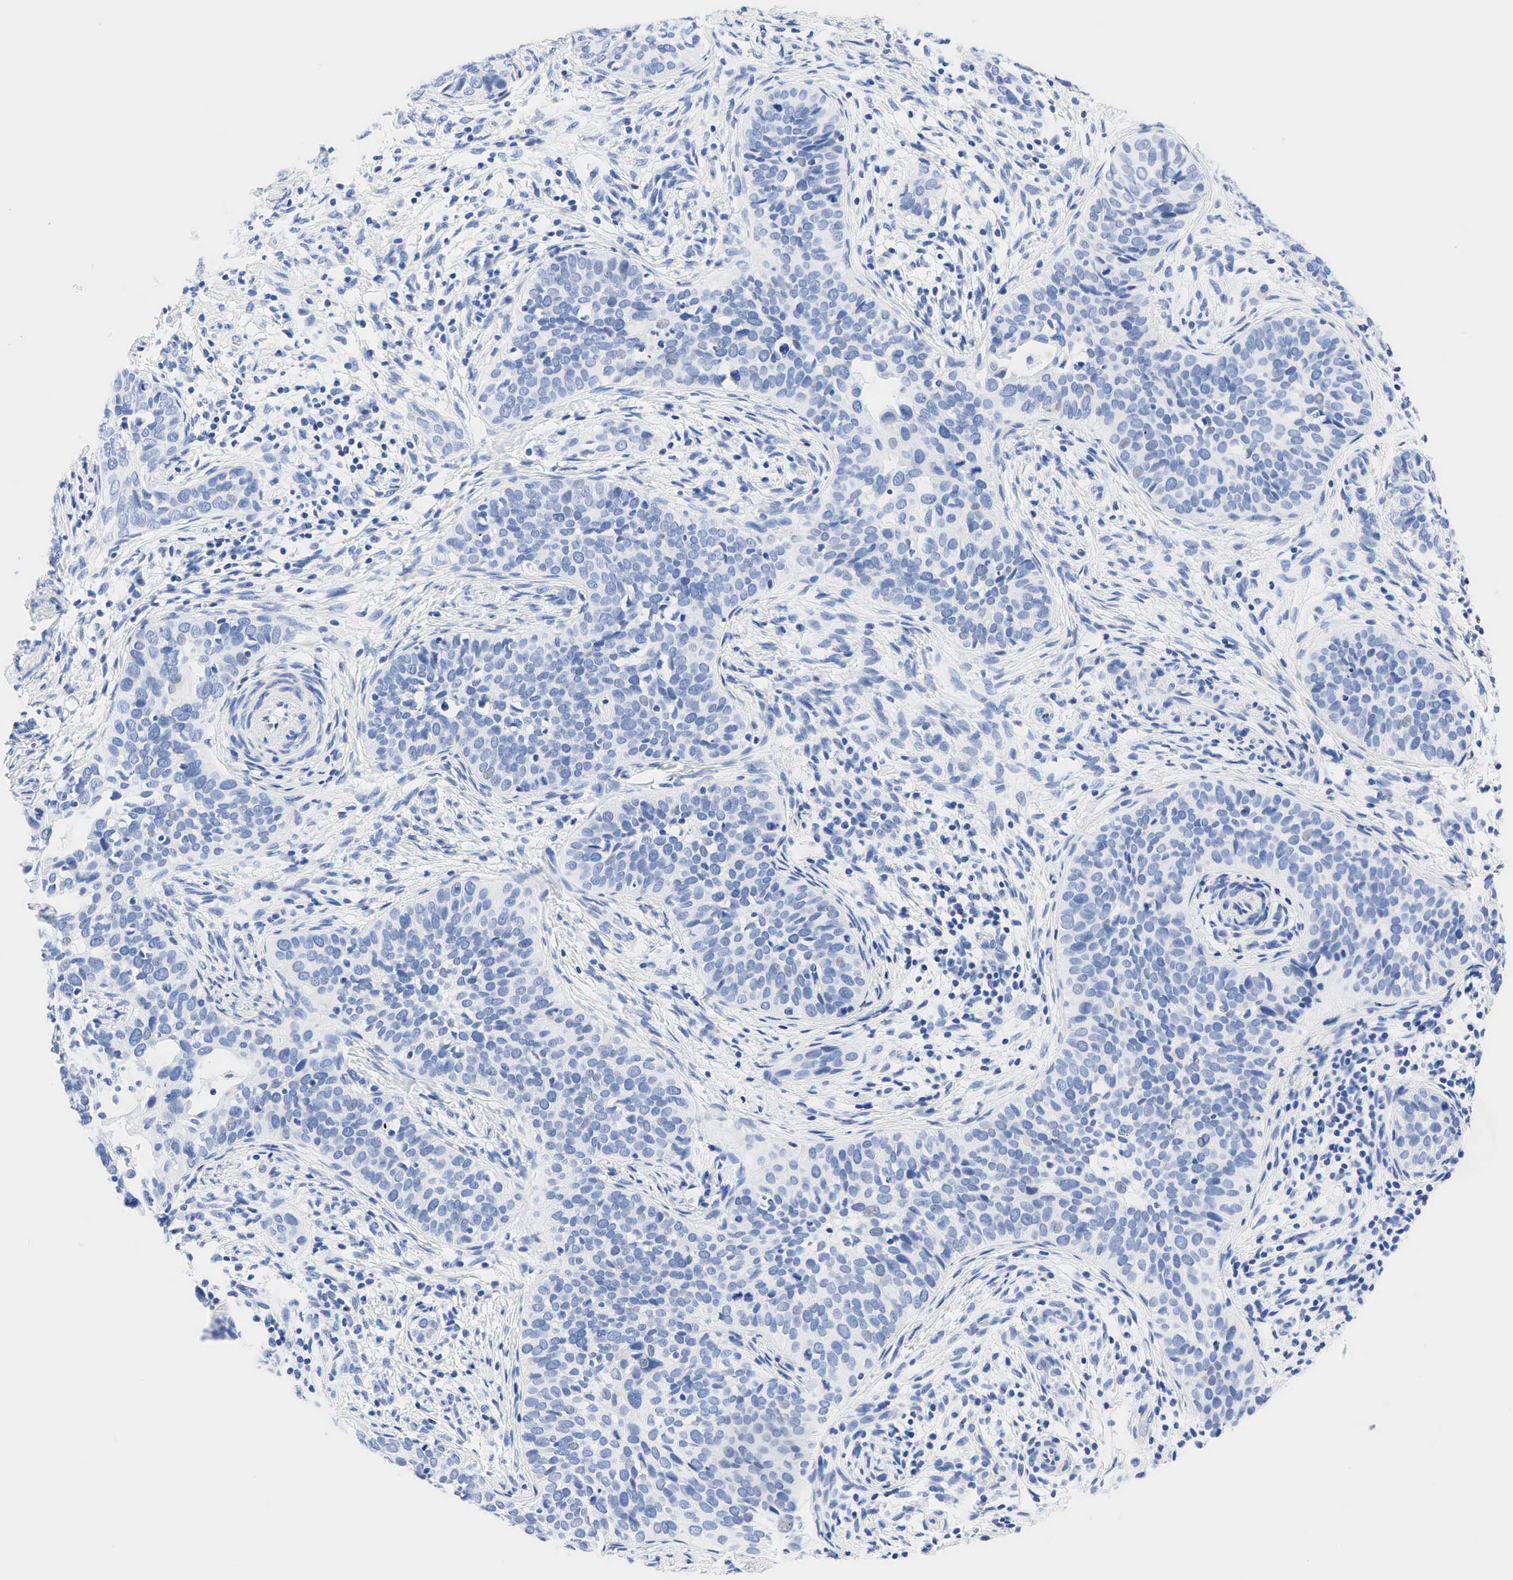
{"staining": {"intensity": "negative", "quantity": "none", "location": "none"}, "tissue": "cervical cancer", "cell_type": "Tumor cells", "image_type": "cancer", "snomed": [{"axis": "morphology", "description": "Squamous cell carcinoma, NOS"}, {"axis": "topography", "description": "Cervix"}], "caption": "IHC photomicrograph of neoplastic tissue: cervical cancer stained with DAB shows no significant protein positivity in tumor cells. (Brightfield microscopy of DAB IHC at high magnification).", "gene": "NKX2-1", "patient": {"sex": "female", "age": 31}}